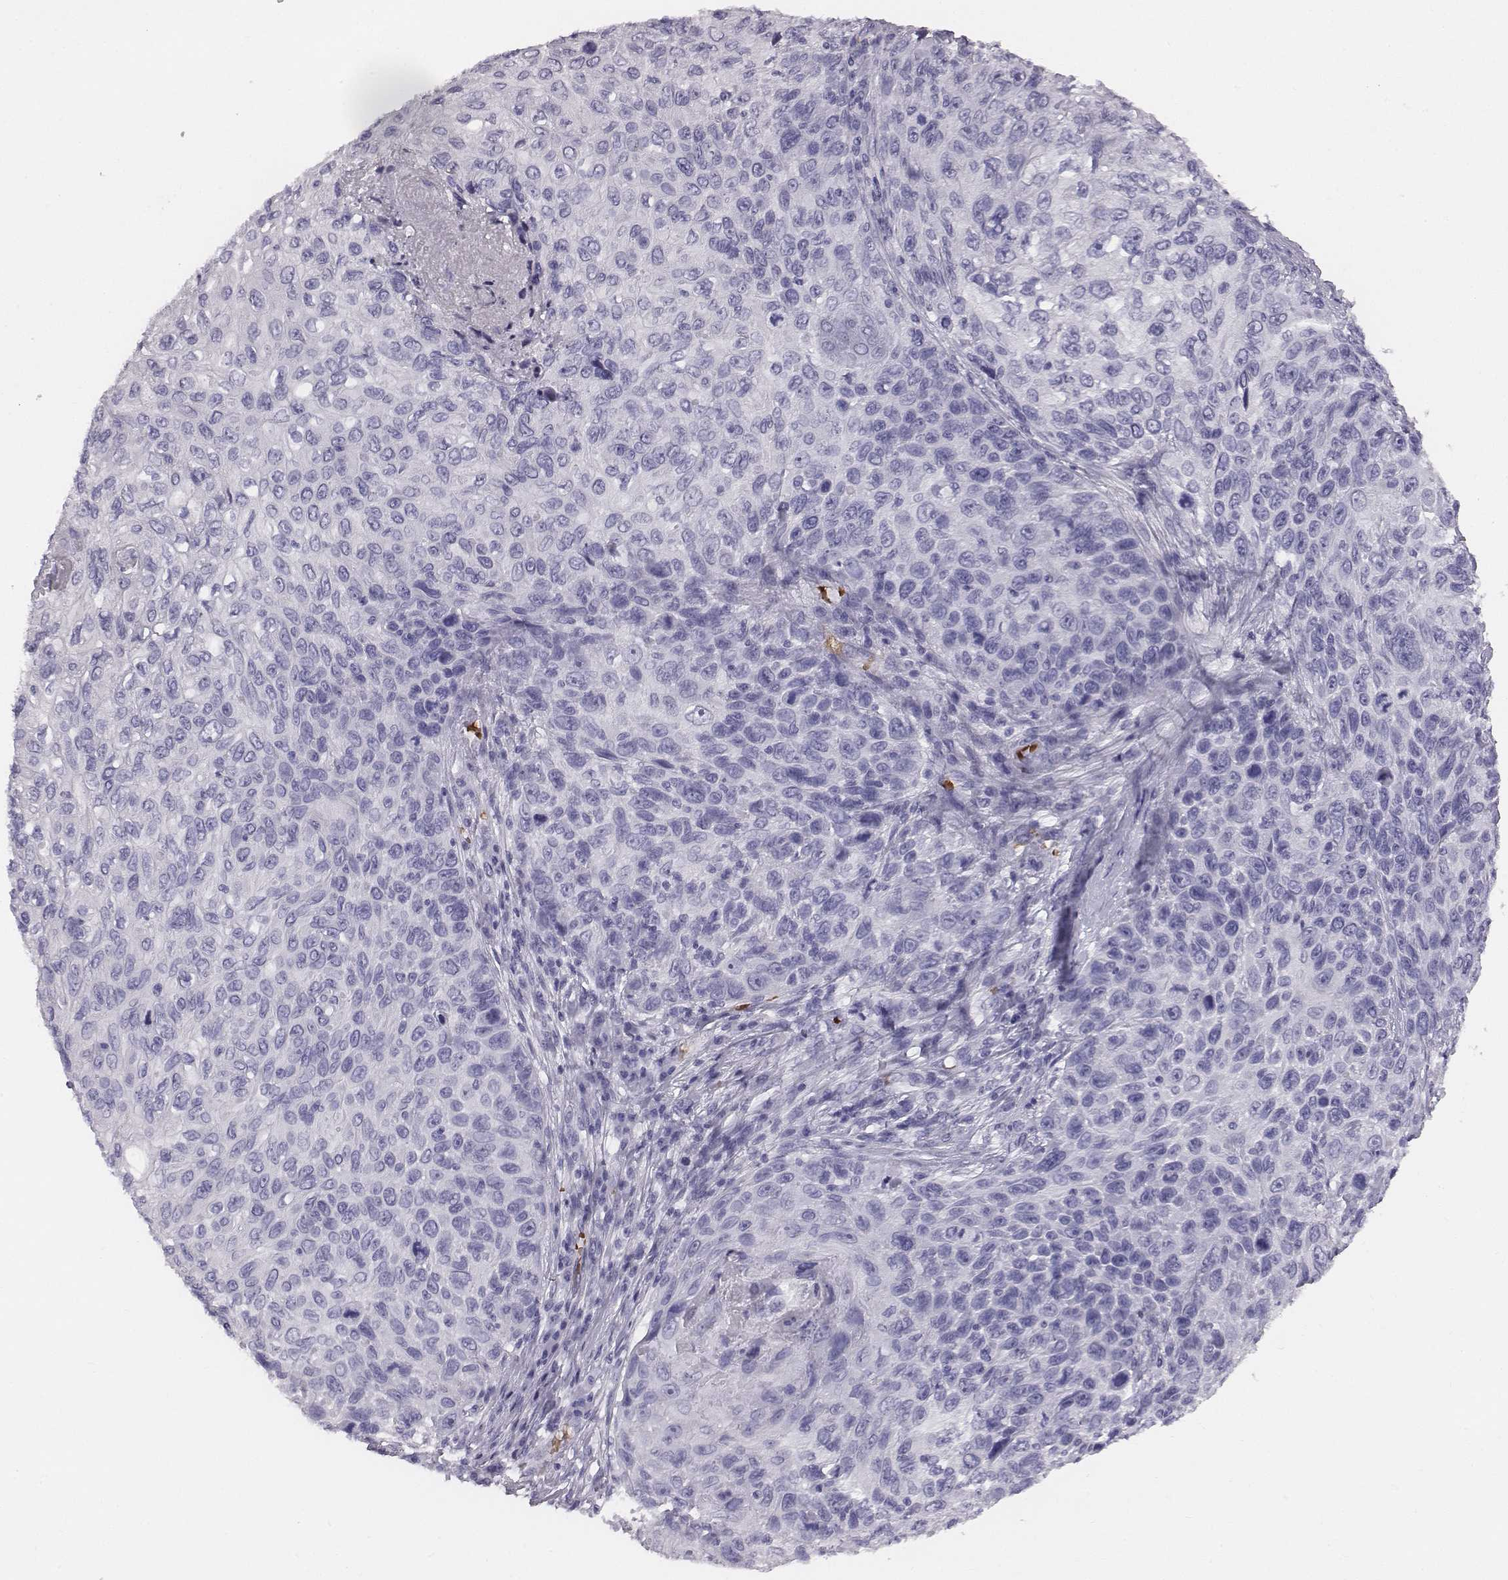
{"staining": {"intensity": "negative", "quantity": "none", "location": "none"}, "tissue": "skin cancer", "cell_type": "Tumor cells", "image_type": "cancer", "snomed": [{"axis": "morphology", "description": "Squamous cell carcinoma, NOS"}, {"axis": "topography", "description": "Skin"}], "caption": "Skin cancer (squamous cell carcinoma) was stained to show a protein in brown. There is no significant expression in tumor cells.", "gene": "HBZ", "patient": {"sex": "male", "age": 92}}